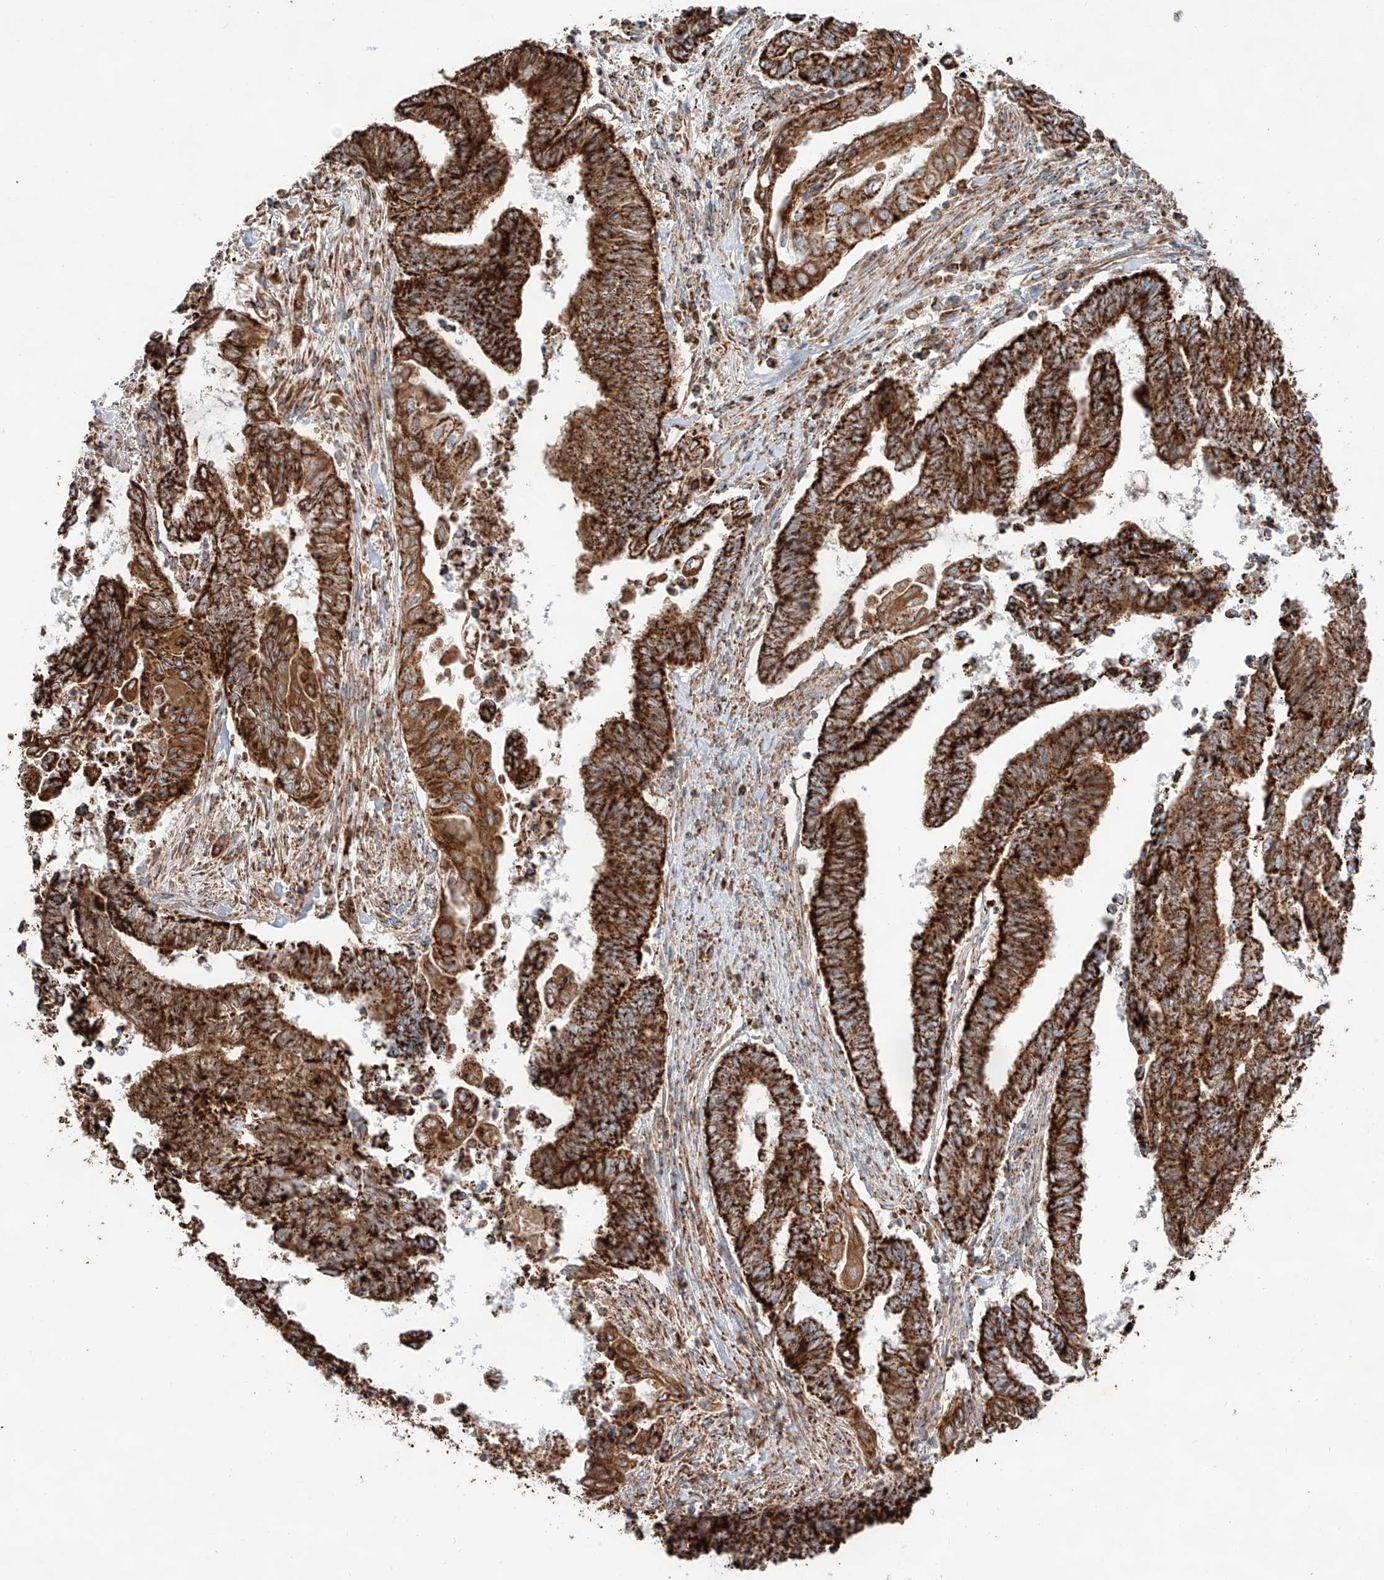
{"staining": {"intensity": "strong", "quantity": ">75%", "location": "cytoplasmic/membranous"}, "tissue": "endometrial cancer", "cell_type": "Tumor cells", "image_type": "cancer", "snomed": [{"axis": "morphology", "description": "Adenocarcinoma, NOS"}, {"axis": "topography", "description": "Uterus"}, {"axis": "topography", "description": "Endometrium"}], "caption": "Protein staining of endometrial cancer tissue demonstrates strong cytoplasmic/membranous staining in about >75% of tumor cells.", "gene": "TTC27", "patient": {"sex": "female", "age": 70}}